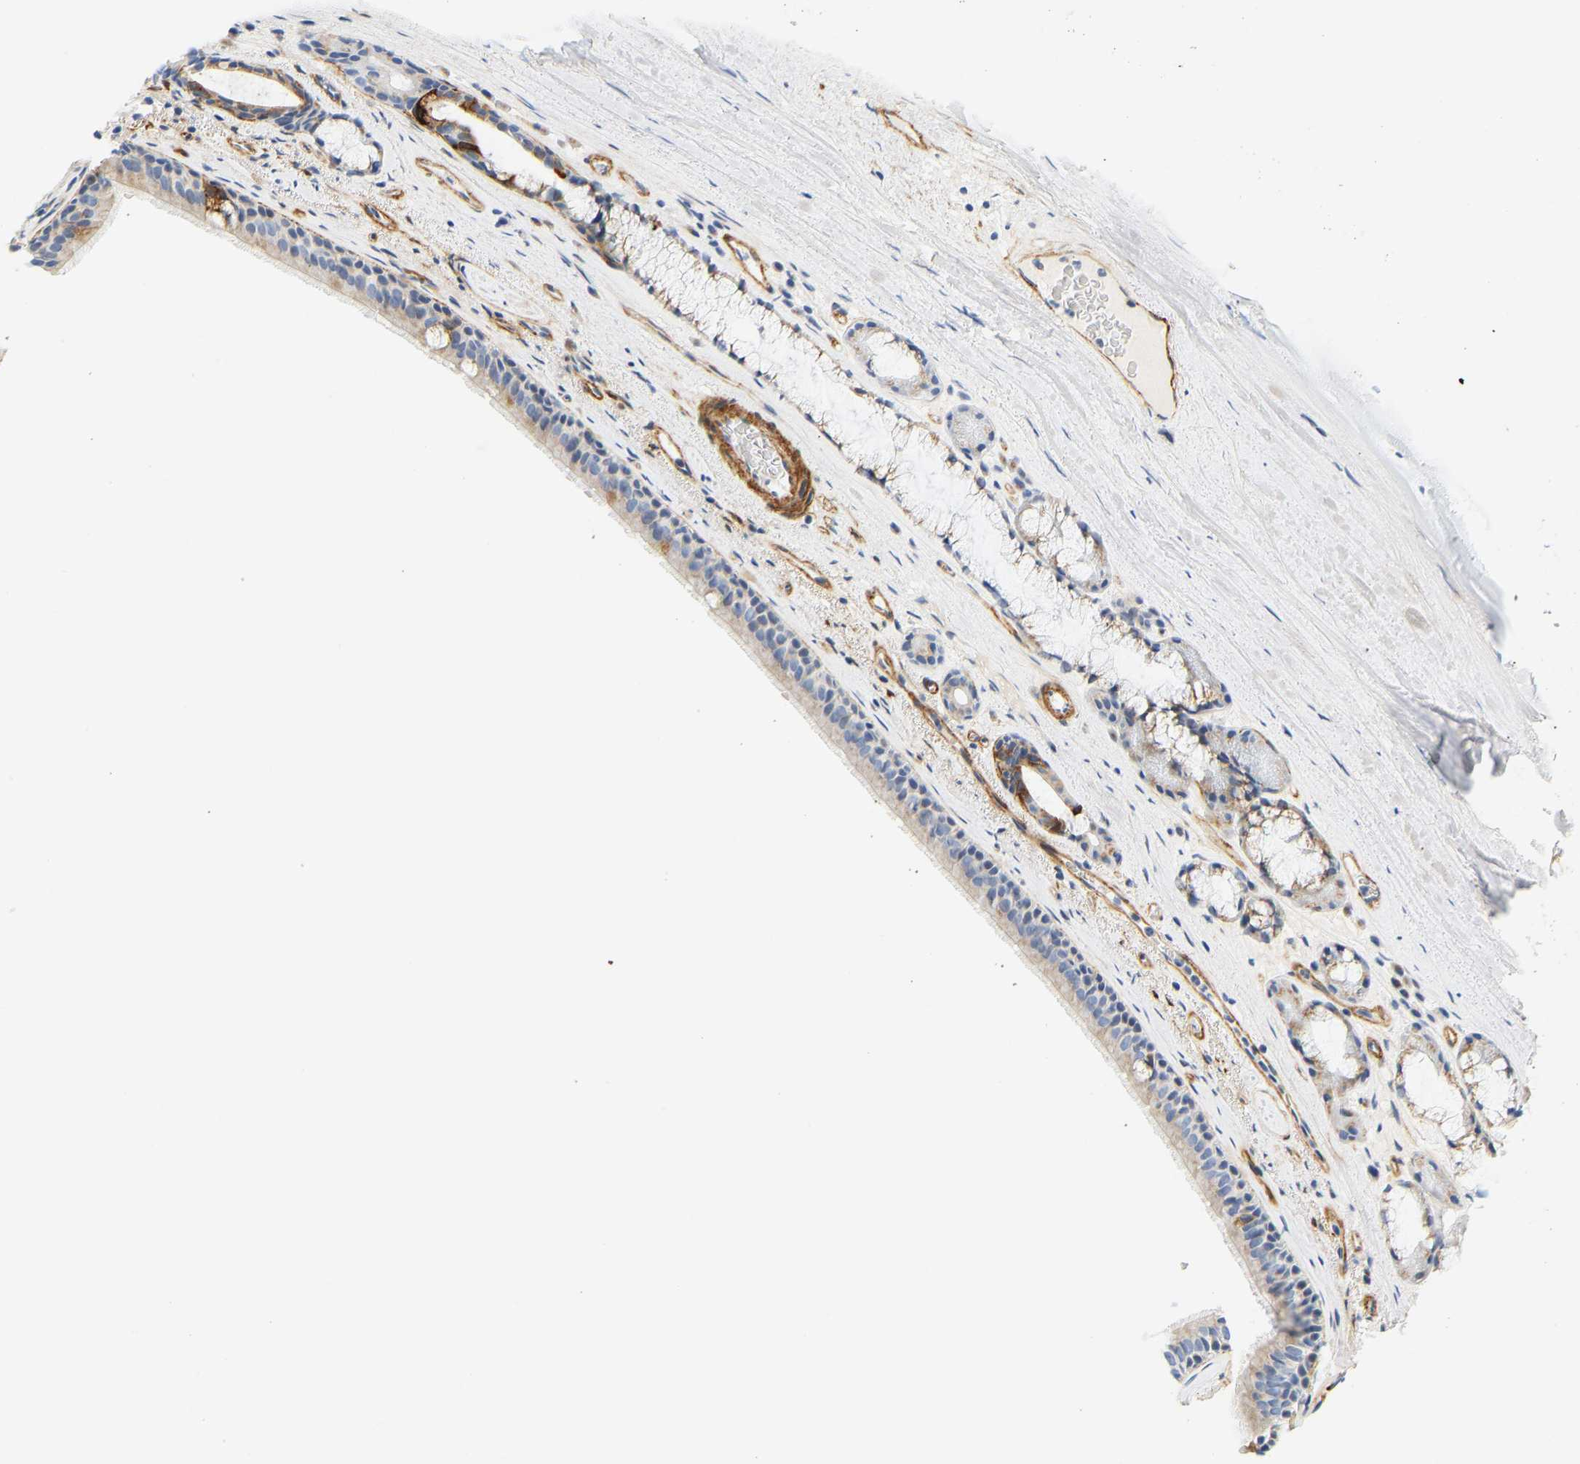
{"staining": {"intensity": "strong", "quantity": "25%-75%", "location": "cytoplasmic/membranous"}, "tissue": "bronchus", "cell_type": "Respiratory epithelial cells", "image_type": "normal", "snomed": [{"axis": "morphology", "description": "Normal tissue, NOS"}, {"axis": "topography", "description": "Cartilage tissue"}], "caption": "Respiratory epithelial cells reveal high levels of strong cytoplasmic/membranous expression in approximately 25%-75% of cells in normal bronchus. (brown staining indicates protein expression, while blue staining denotes nuclei).", "gene": "SLC30A7", "patient": {"sex": "female", "age": 63}}